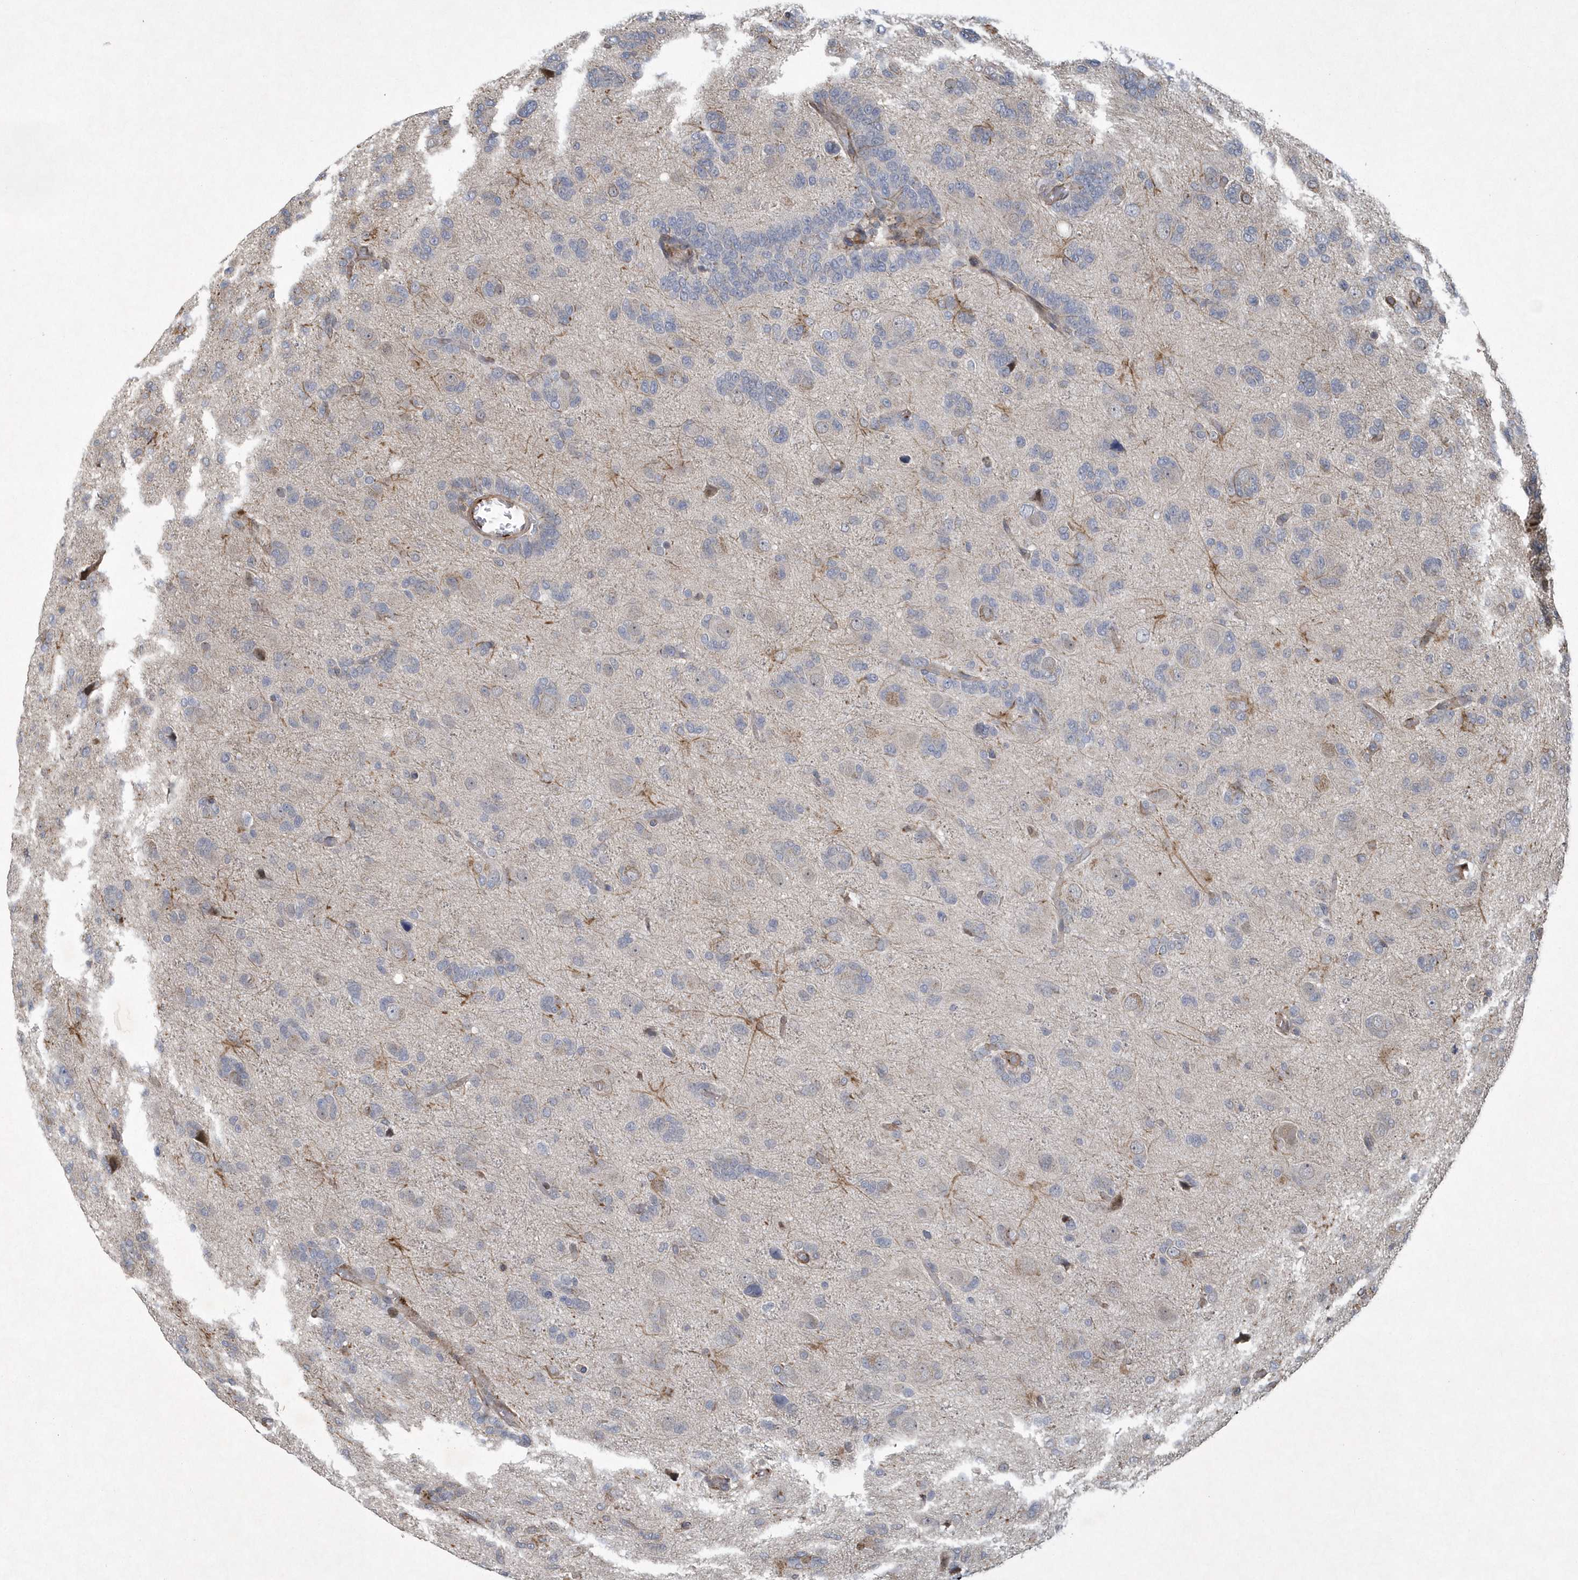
{"staining": {"intensity": "negative", "quantity": "none", "location": "none"}, "tissue": "glioma", "cell_type": "Tumor cells", "image_type": "cancer", "snomed": [{"axis": "morphology", "description": "Glioma, malignant, High grade"}, {"axis": "topography", "description": "Brain"}], "caption": "A high-resolution photomicrograph shows immunohistochemistry (IHC) staining of malignant glioma (high-grade), which shows no significant positivity in tumor cells. Brightfield microscopy of immunohistochemistry (IHC) stained with DAB (3,3'-diaminobenzidine) (brown) and hematoxylin (blue), captured at high magnification.", "gene": "N4BP2", "patient": {"sex": "female", "age": 59}}